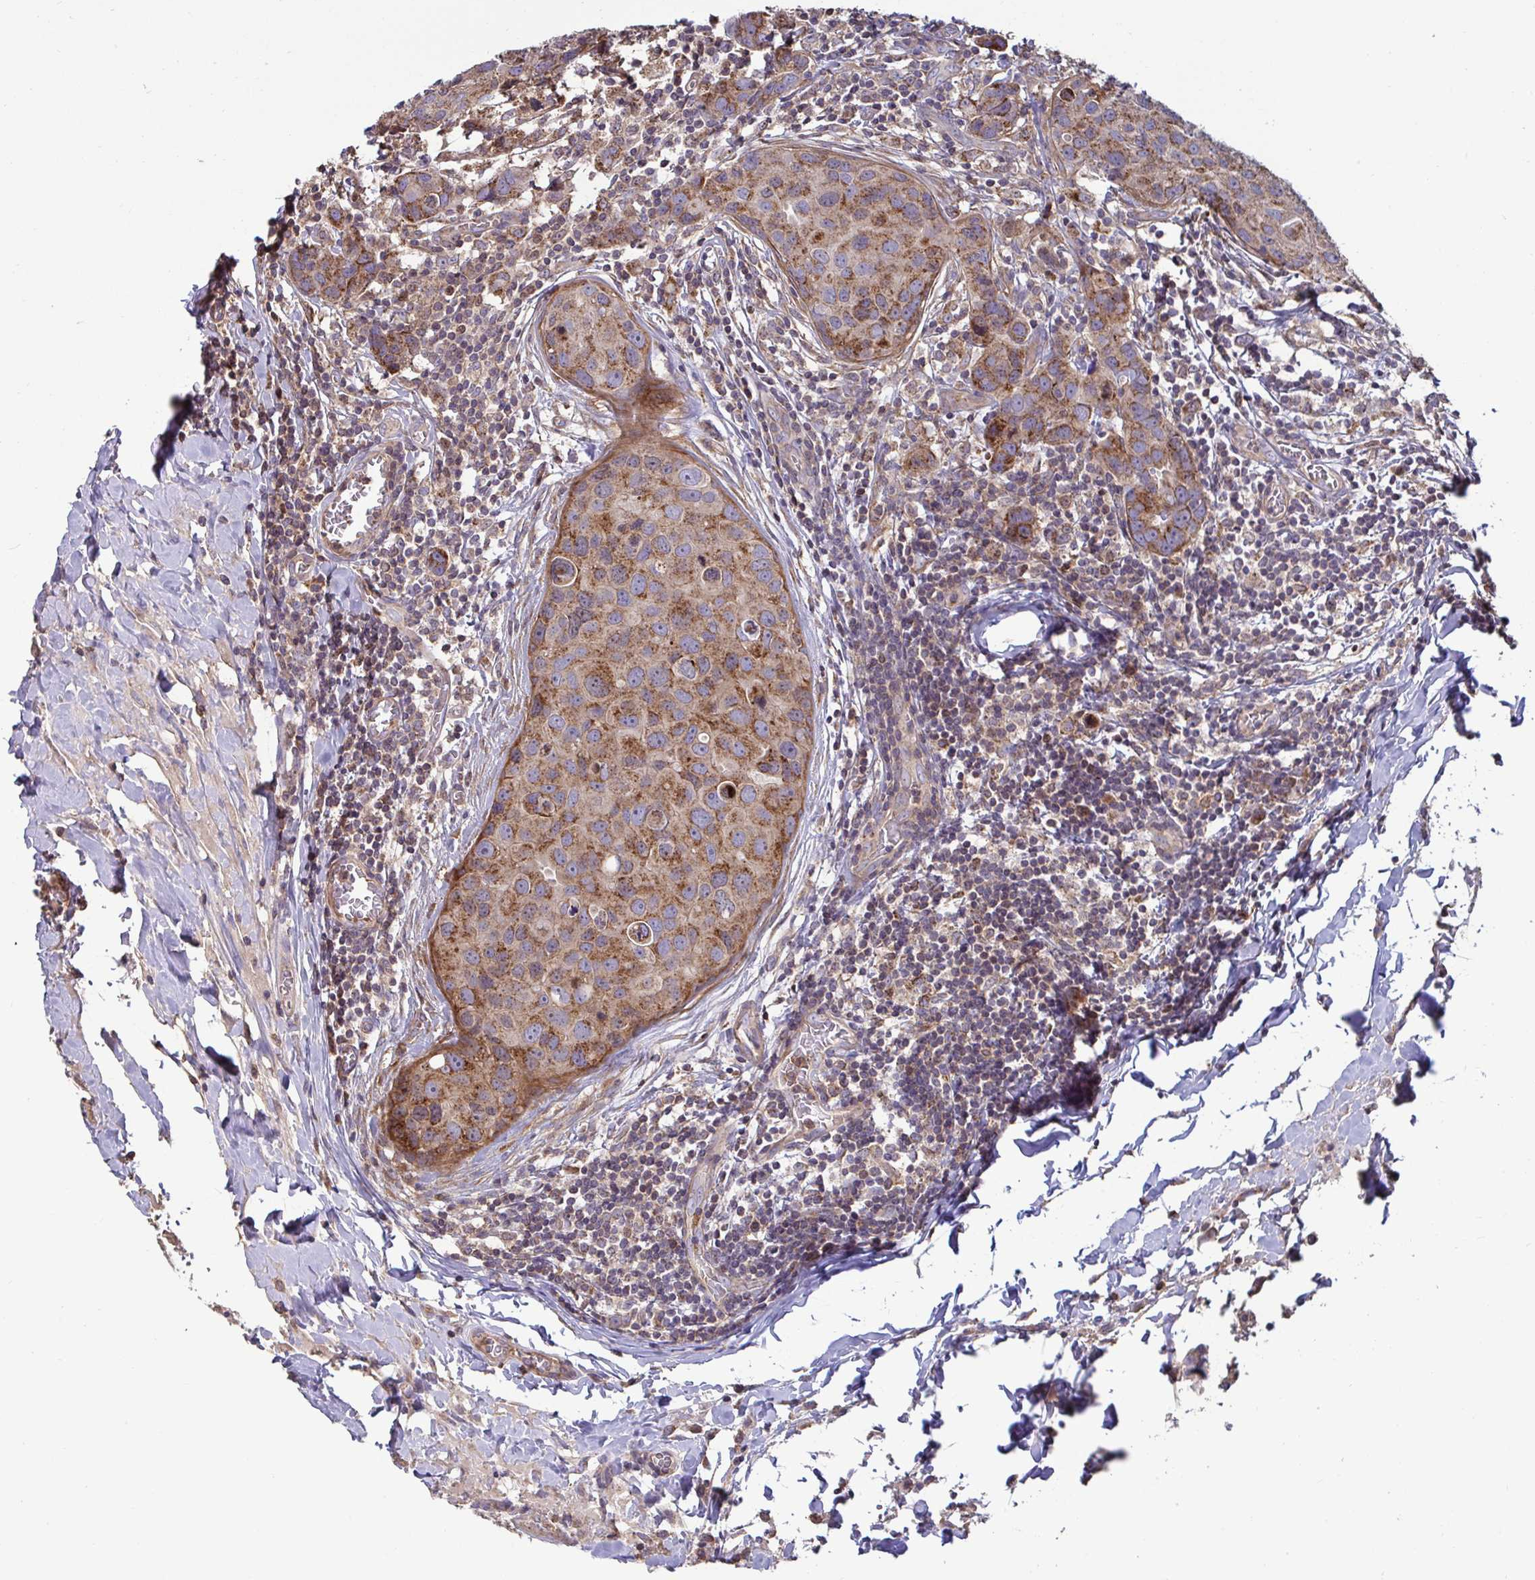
{"staining": {"intensity": "strong", "quantity": ">75%", "location": "cytoplasmic/membranous"}, "tissue": "breast cancer", "cell_type": "Tumor cells", "image_type": "cancer", "snomed": [{"axis": "morphology", "description": "Duct carcinoma"}, {"axis": "topography", "description": "Breast"}], "caption": "Human infiltrating ductal carcinoma (breast) stained with a protein marker reveals strong staining in tumor cells.", "gene": "SPRY1", "patient": {"sex": "female", "age": 24}}